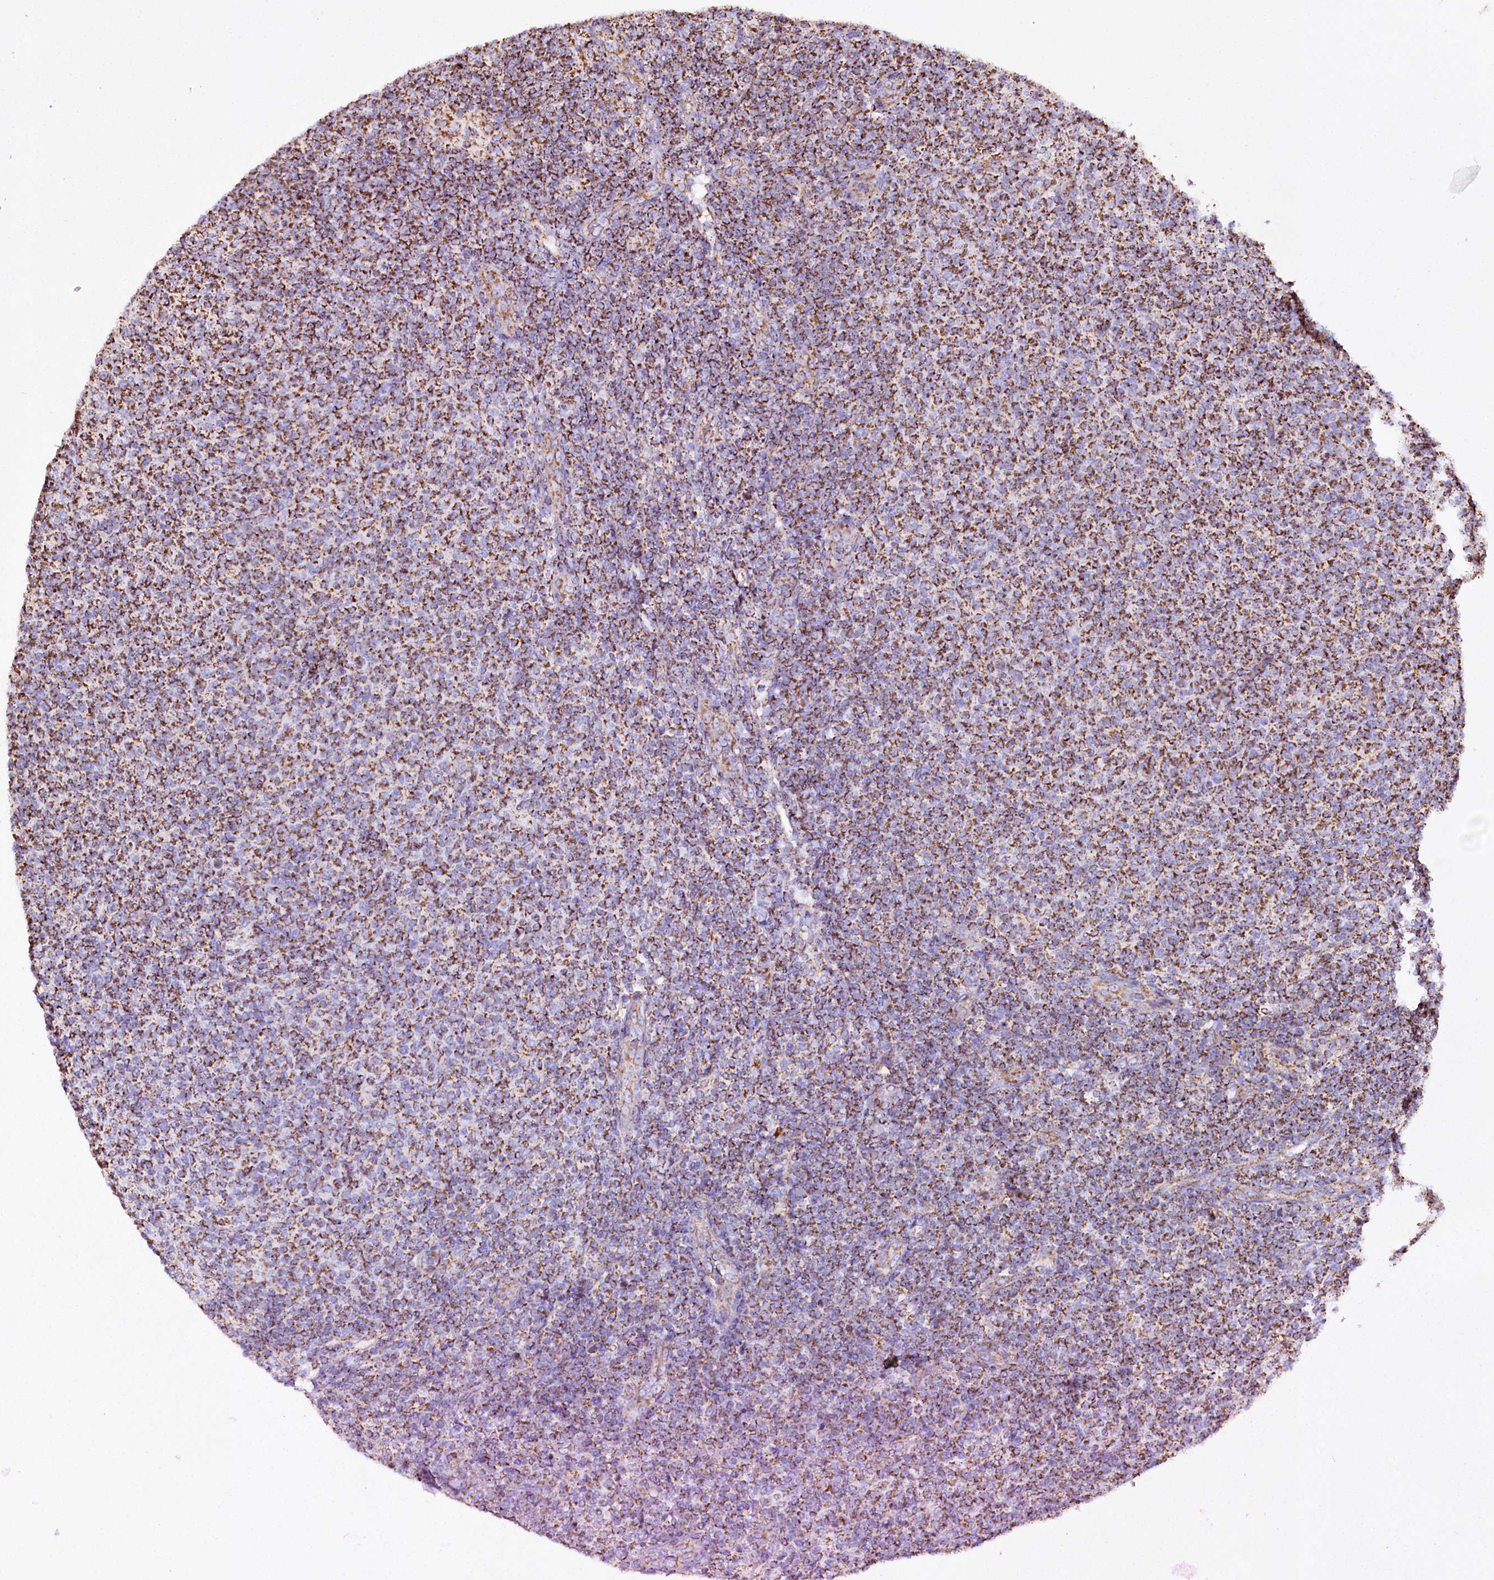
{"staining": {"intensity": "moderate", "quantity": ">75%", "location": "cytoplasmic/membranous"}, "tissue": "lymphoma", "cell_type": "Tumor cells", "image_type": "cancer", "snomed": [{"axis": "morphology", "description": "Malignant lymphoma, non-Hodgkin's type, Low grade"}, {"axis": "topography", "description": "Lymph node"}], "caption": "A photomicrograph showing moderate cytoplasmic/membranous positivity in about >75% of tumor cells in low-grade malignant lymphoma, non-Hodgkin's type, as visualized by brown immunohistochemical staining.", "gene": "APLP2", "patient": {"sex": "male", "age": 66}}